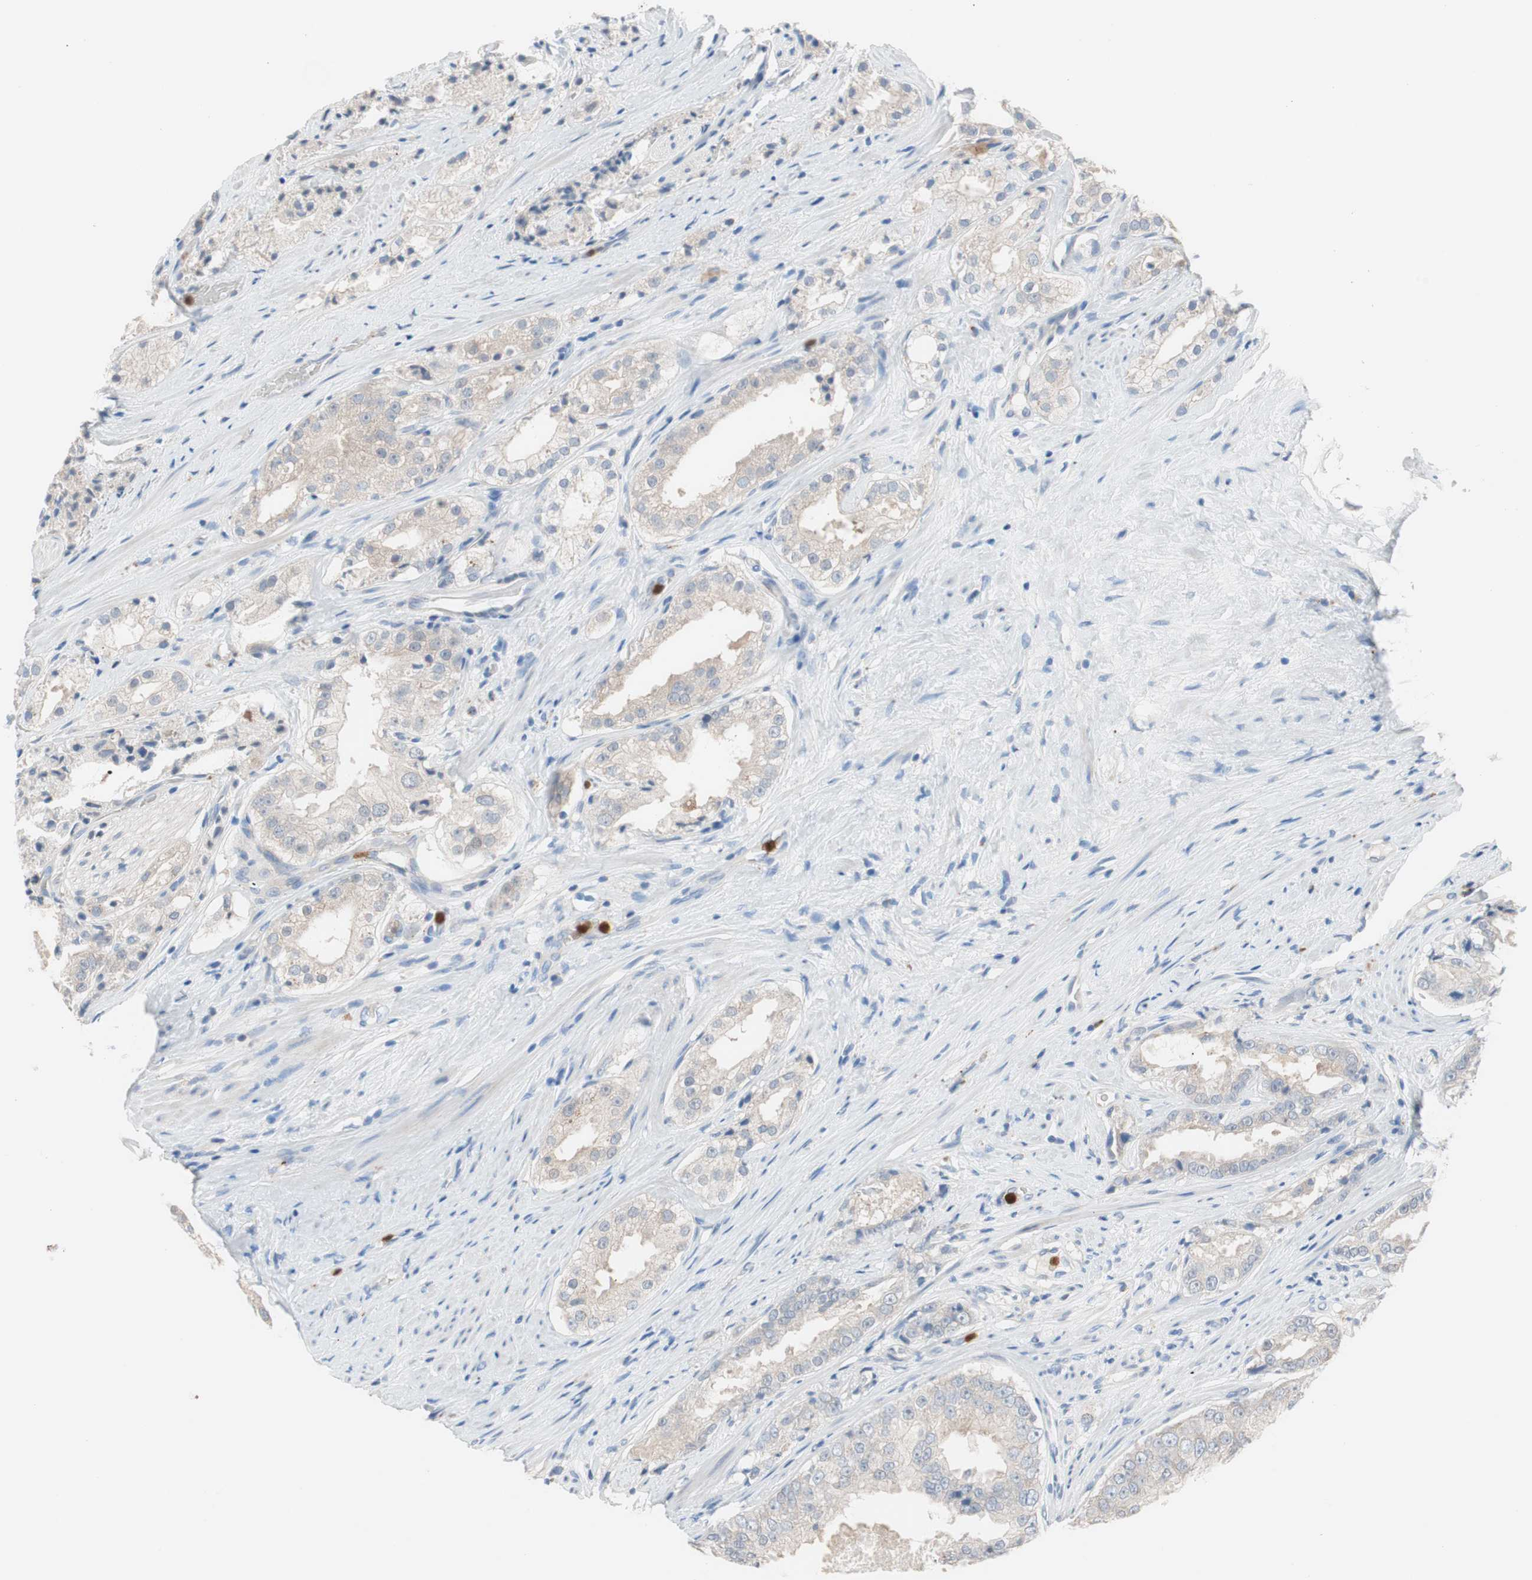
{"staining": {"intensity": "weak", "quantity": ">75%", "location": "cytoplasmic/membranous"}, "tissue": "prostate cancer", "cell_type": "Tumor cells", "image_type": "cancer", "snomed": [{"axis": "morphology", "description": "Adenocarcinoma, High grade"}, {"axis": "topography", "description": "Prostate"}], "caption": "High-power microscopy captured an immunohistochemistry histopathology image of prostate cancer, revealing weak cytoplasmic/membranous positivity in approximately >75% of tumor cells.", "gene": "CLEC4D", "patient": {"sex": "male", "age": 73}}